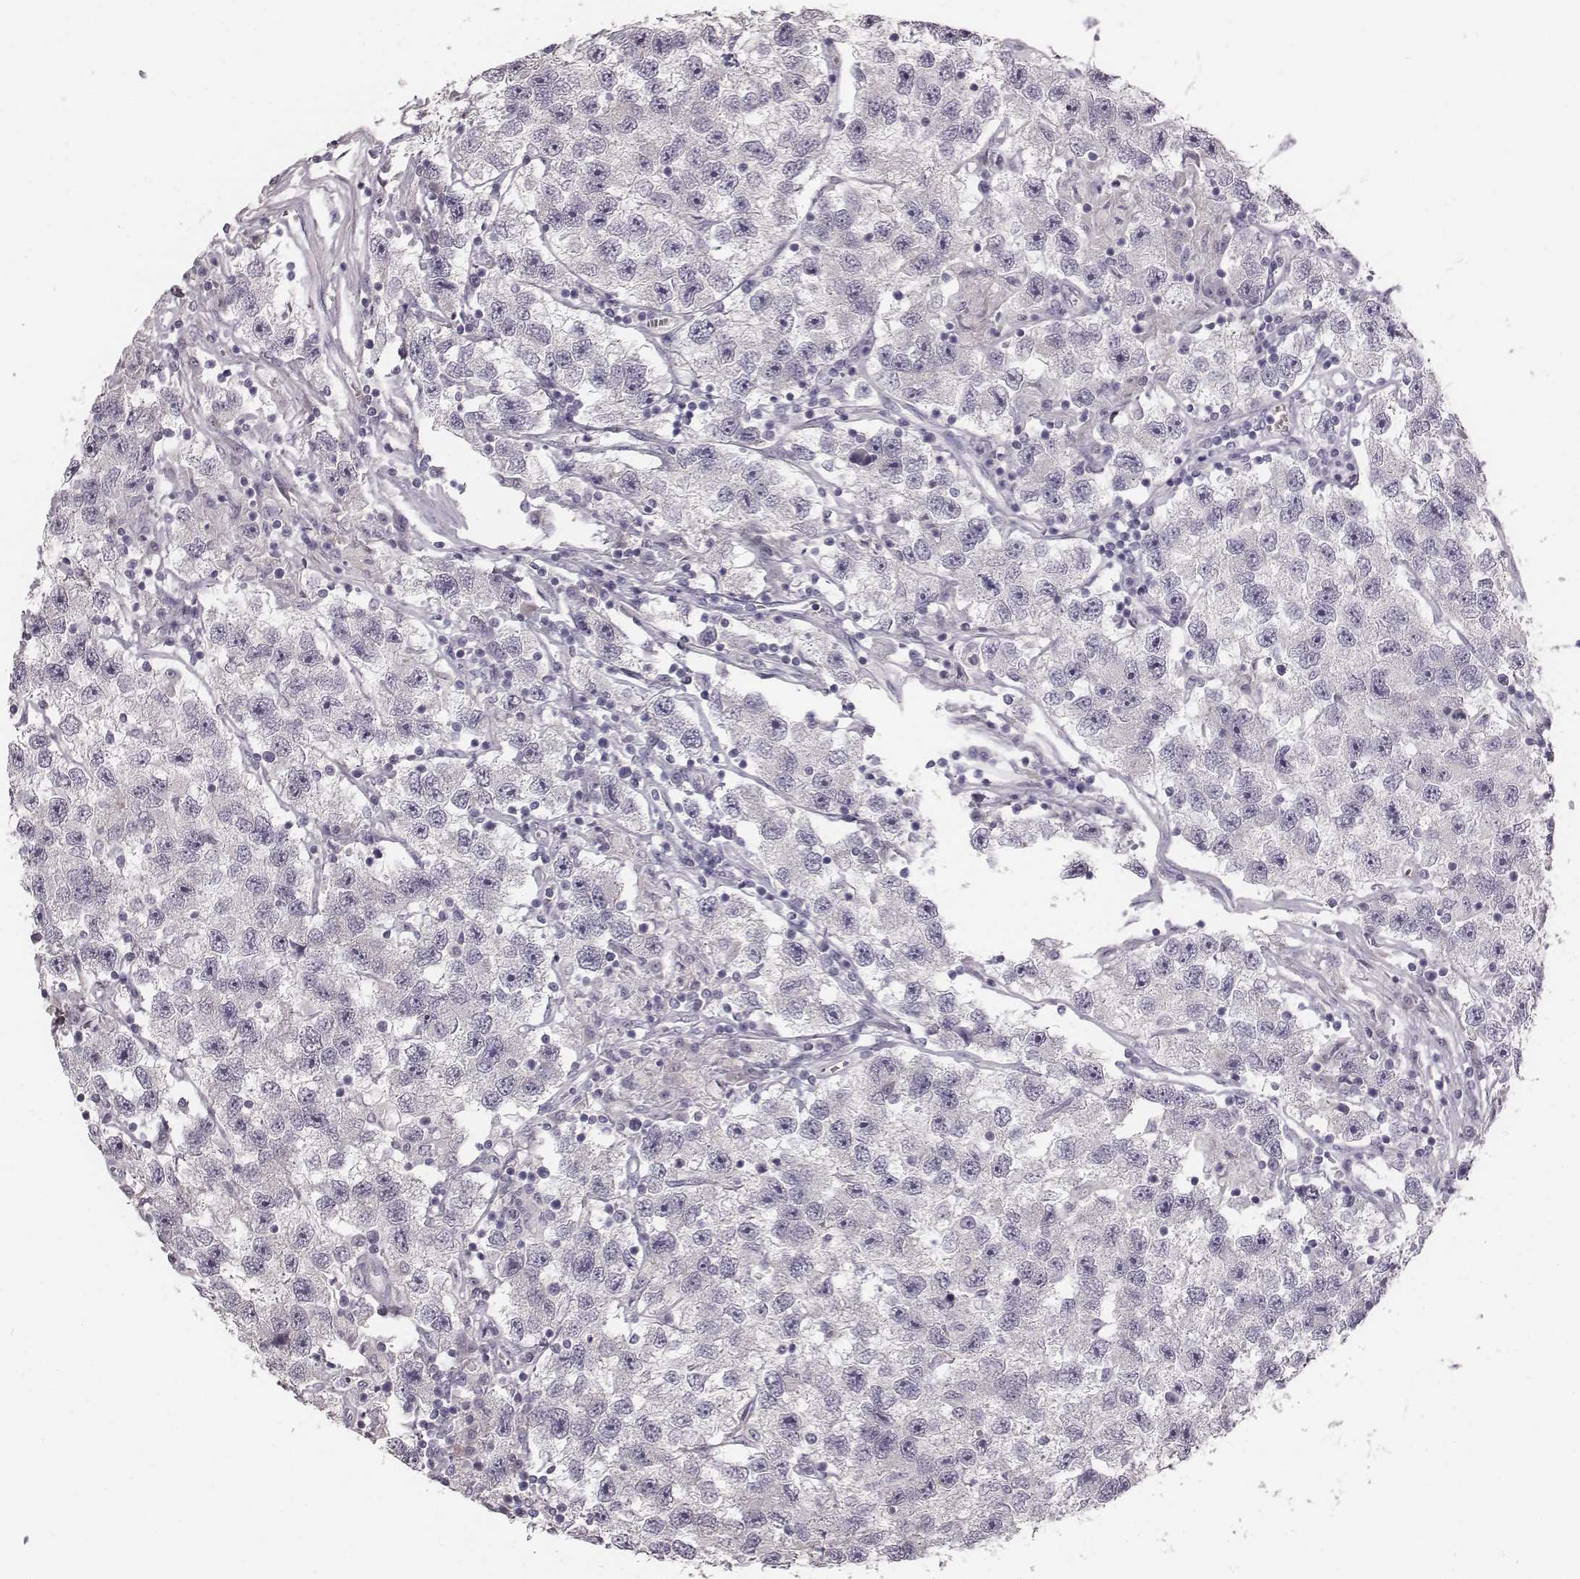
{"staining": {"intensity": "negative", "quantity": "none", "location": "none"}, "tissue": "testis cancer", "cell_type": "Tumor cells", "image_type": "cancer", "snomed": [{"axis": "morphology", "description": "Seminoma, NOS"}, {"axis": "topography", "description": "Testis"}], "caption": "Immunohistochemistry histopathology image of testis cancer stained for a protein (brown), which displays no staining in tumor cells.", "gene": "CRISP1", "patient": {"sex": "male", "age": 26}}